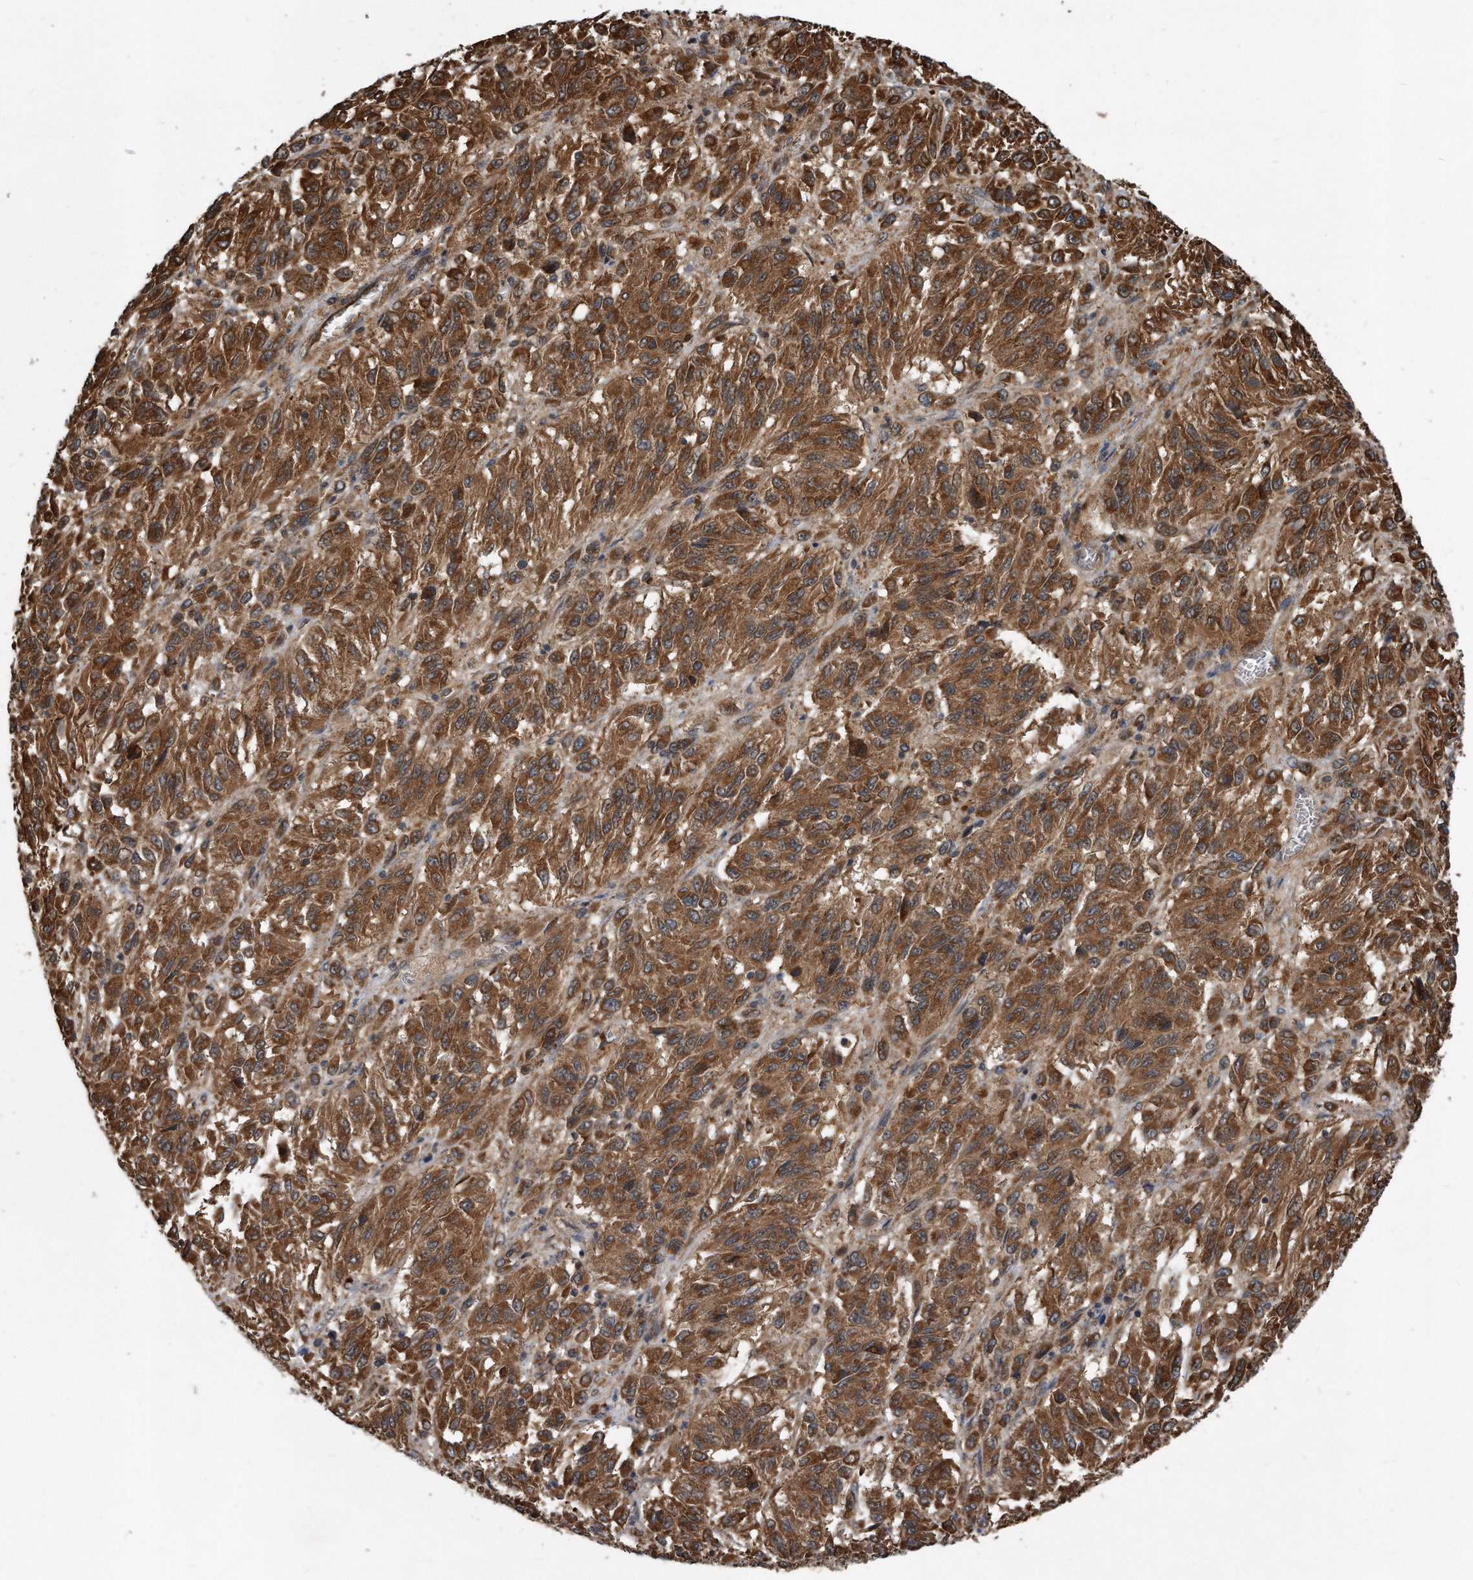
{"staining": {"intensity": "moderate", "quantity": ">75%", "location": "cytoplasmic/membranous"}, "tissue": "melanoma", "cell_type": "Tumor cells", "image_type": "cancer", "snomed": [{"axis": "morphology", "description": "Malignant melanoma, Metastatic site"}, {"axis": "topography", "description": "Lung"}], "caption": "Immunohistochemistry photomicrograph of neoplastic tissue: melanoma stained using immunohistochemistry exhibits medium levels of moderate protein expression localized specifically in the cytoplasmic/membranous of tumor cells, appearing as a cytoplasmic/membranous brown color.", "gene": "FAM136A", "patient": {"sex": "male", "age": 64}}